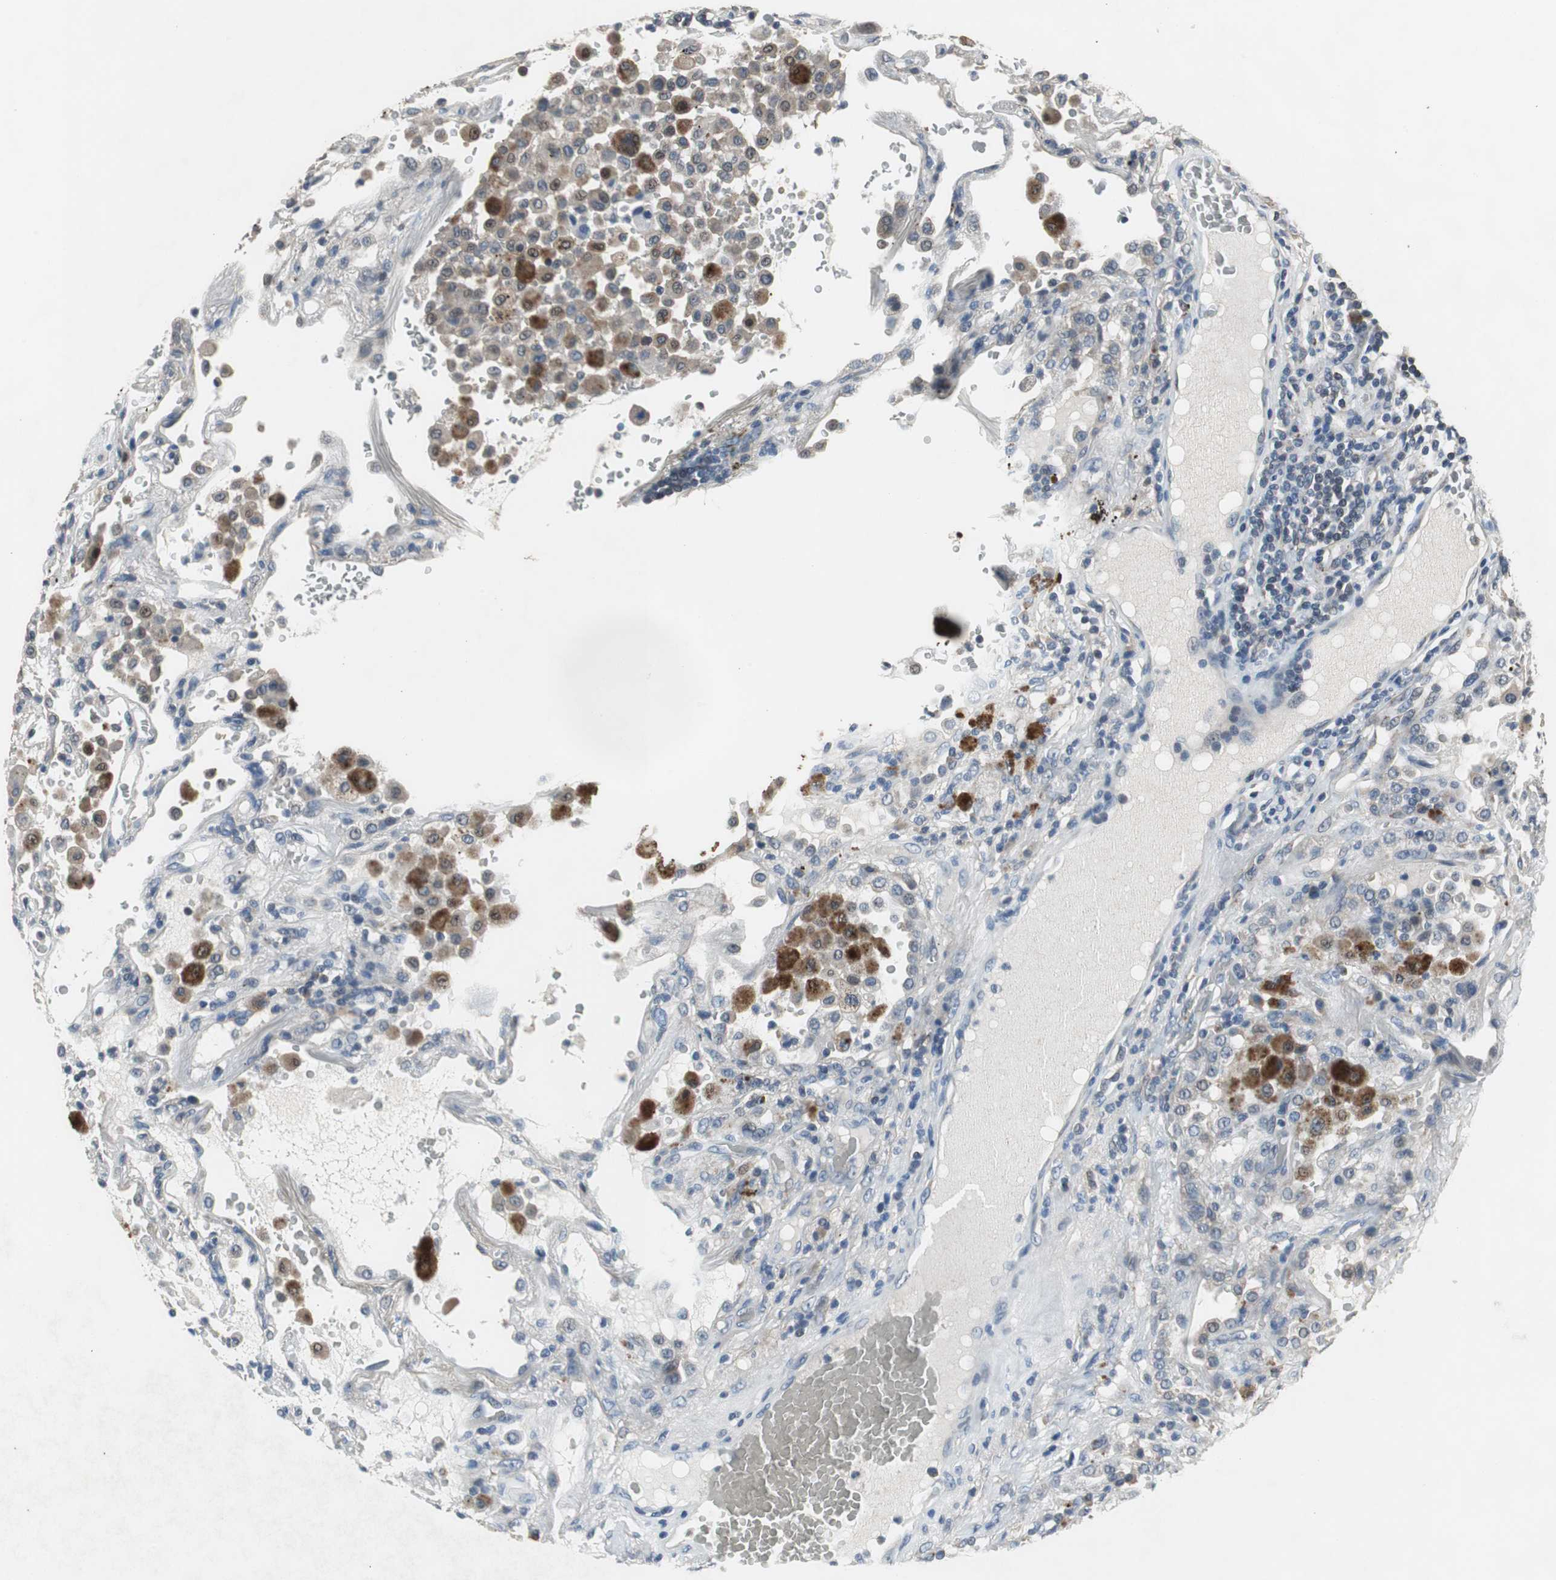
{"staining": {"intensity": "negative", "quantity": "none", "location": "none"}, "tissue": "lung cancer", "cell_type": "Tumor cells", "image_type": "cancer", "snomed": [{"axis": "morphology", "description": "Squamous cell carcinoma, NOS"}, {"axis": "topography", "description": "Lung"}], "caption": "This is an immunohistochemistry photomicrograph of squamous cell carcinoma (lung). There is no positivity in tumor cells.", "gene": "PI4KB", "patient": {"sex": "male", "age": 57}}